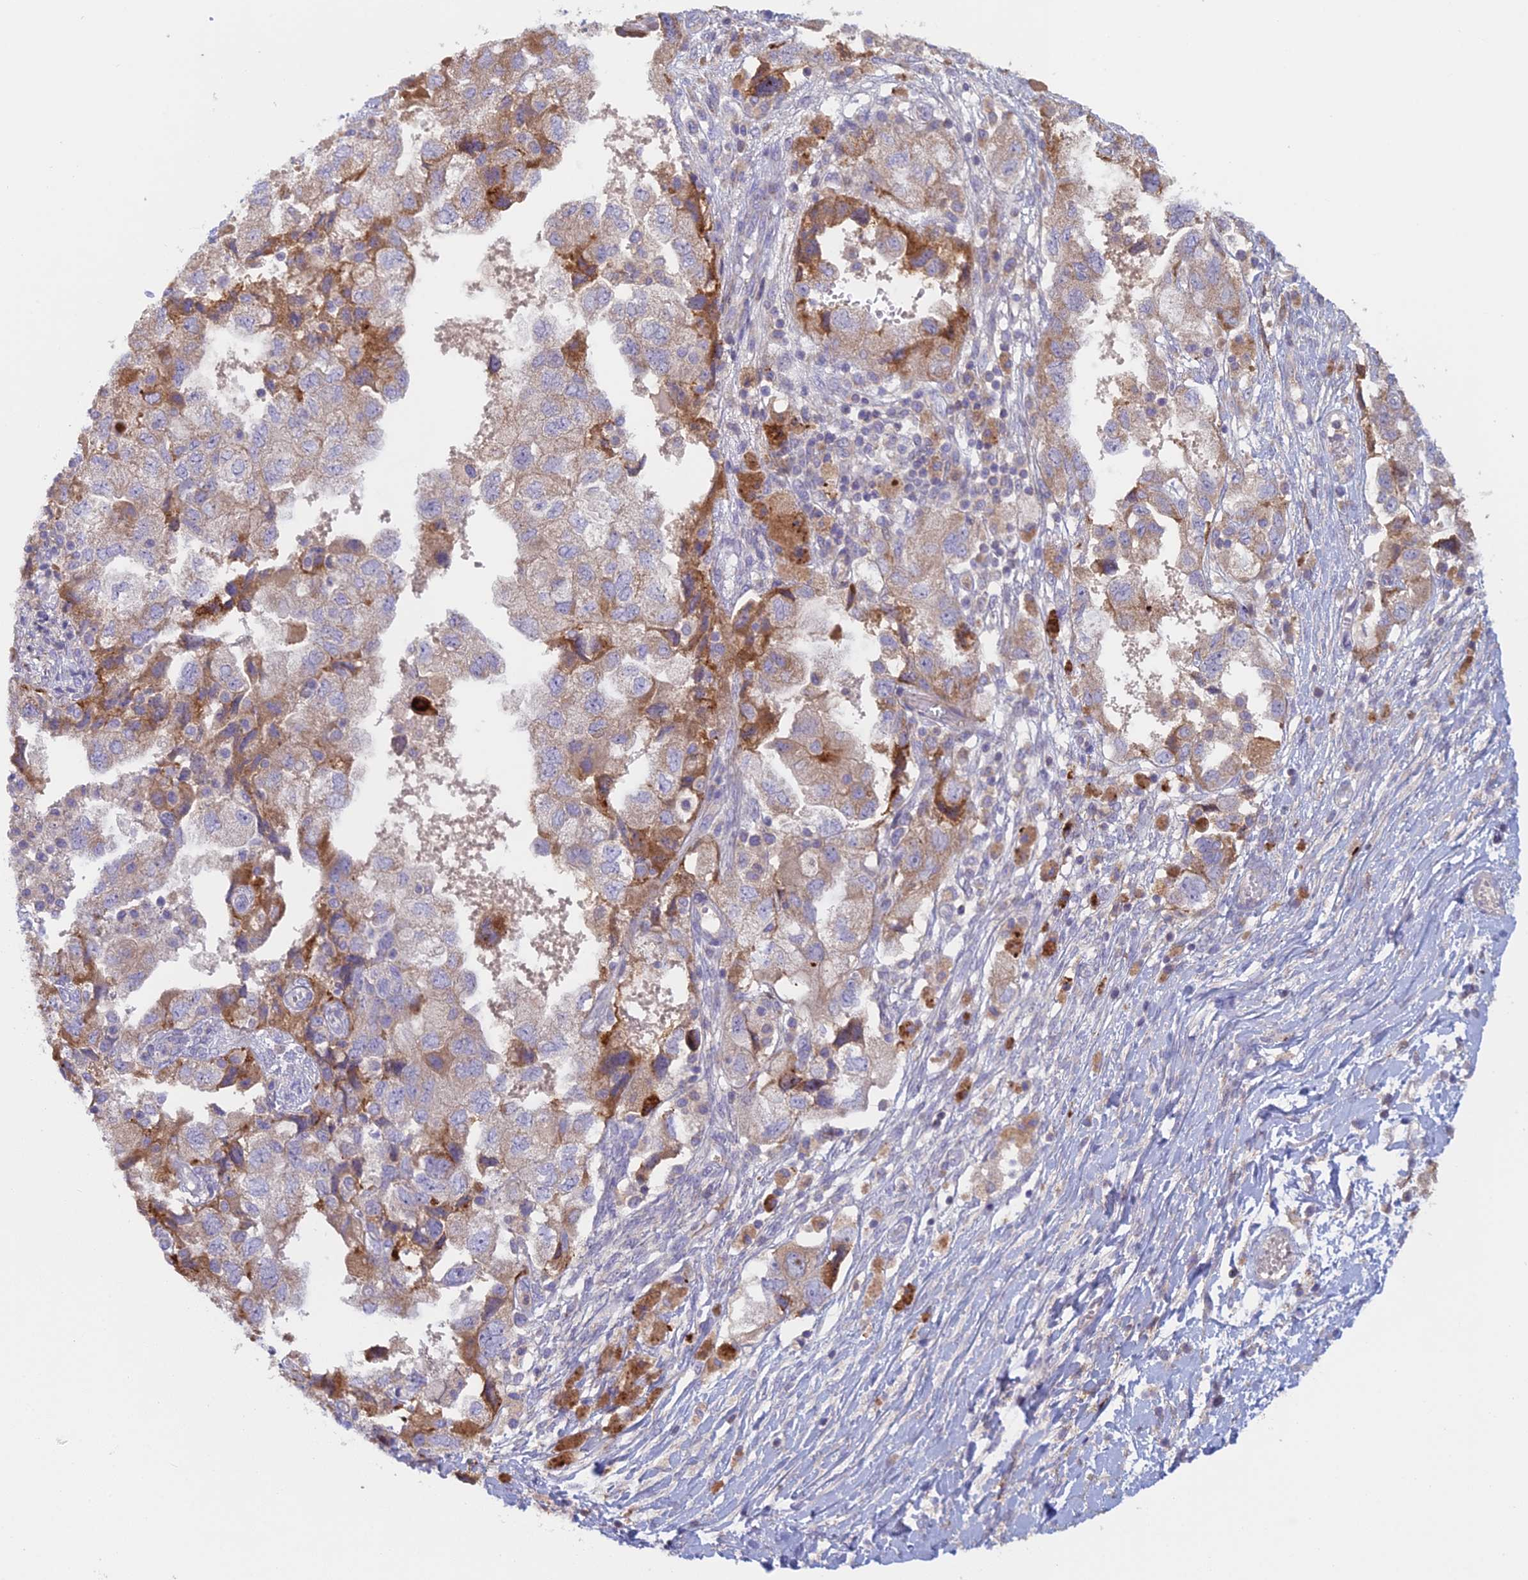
{"staining": {"intensity": "moderate", "quantity": "<25%", "location": "cytoplasmic/membranous"}, "tissue": "ovarian cancer", "cell_type": "Tumor cells", "image_type": "cancer", "snomed": [{"axis": "morphology", "description": "Carcinoma, NOS"}, {"axis": "morphology", "description": "Cystadenocarcinoma, serous, NOS"}, {"axis": "topography", "description": "Ovary"}], "caption": "An immunohistochemistry image of neoplastic tissue is shown. Protein staining in brown shows moderate cytoplasmic/membranous positivity in ovarian cancer within tumor cells.", "gene": "IFTAP", "patient": {"sex": "female", "age": 69}}